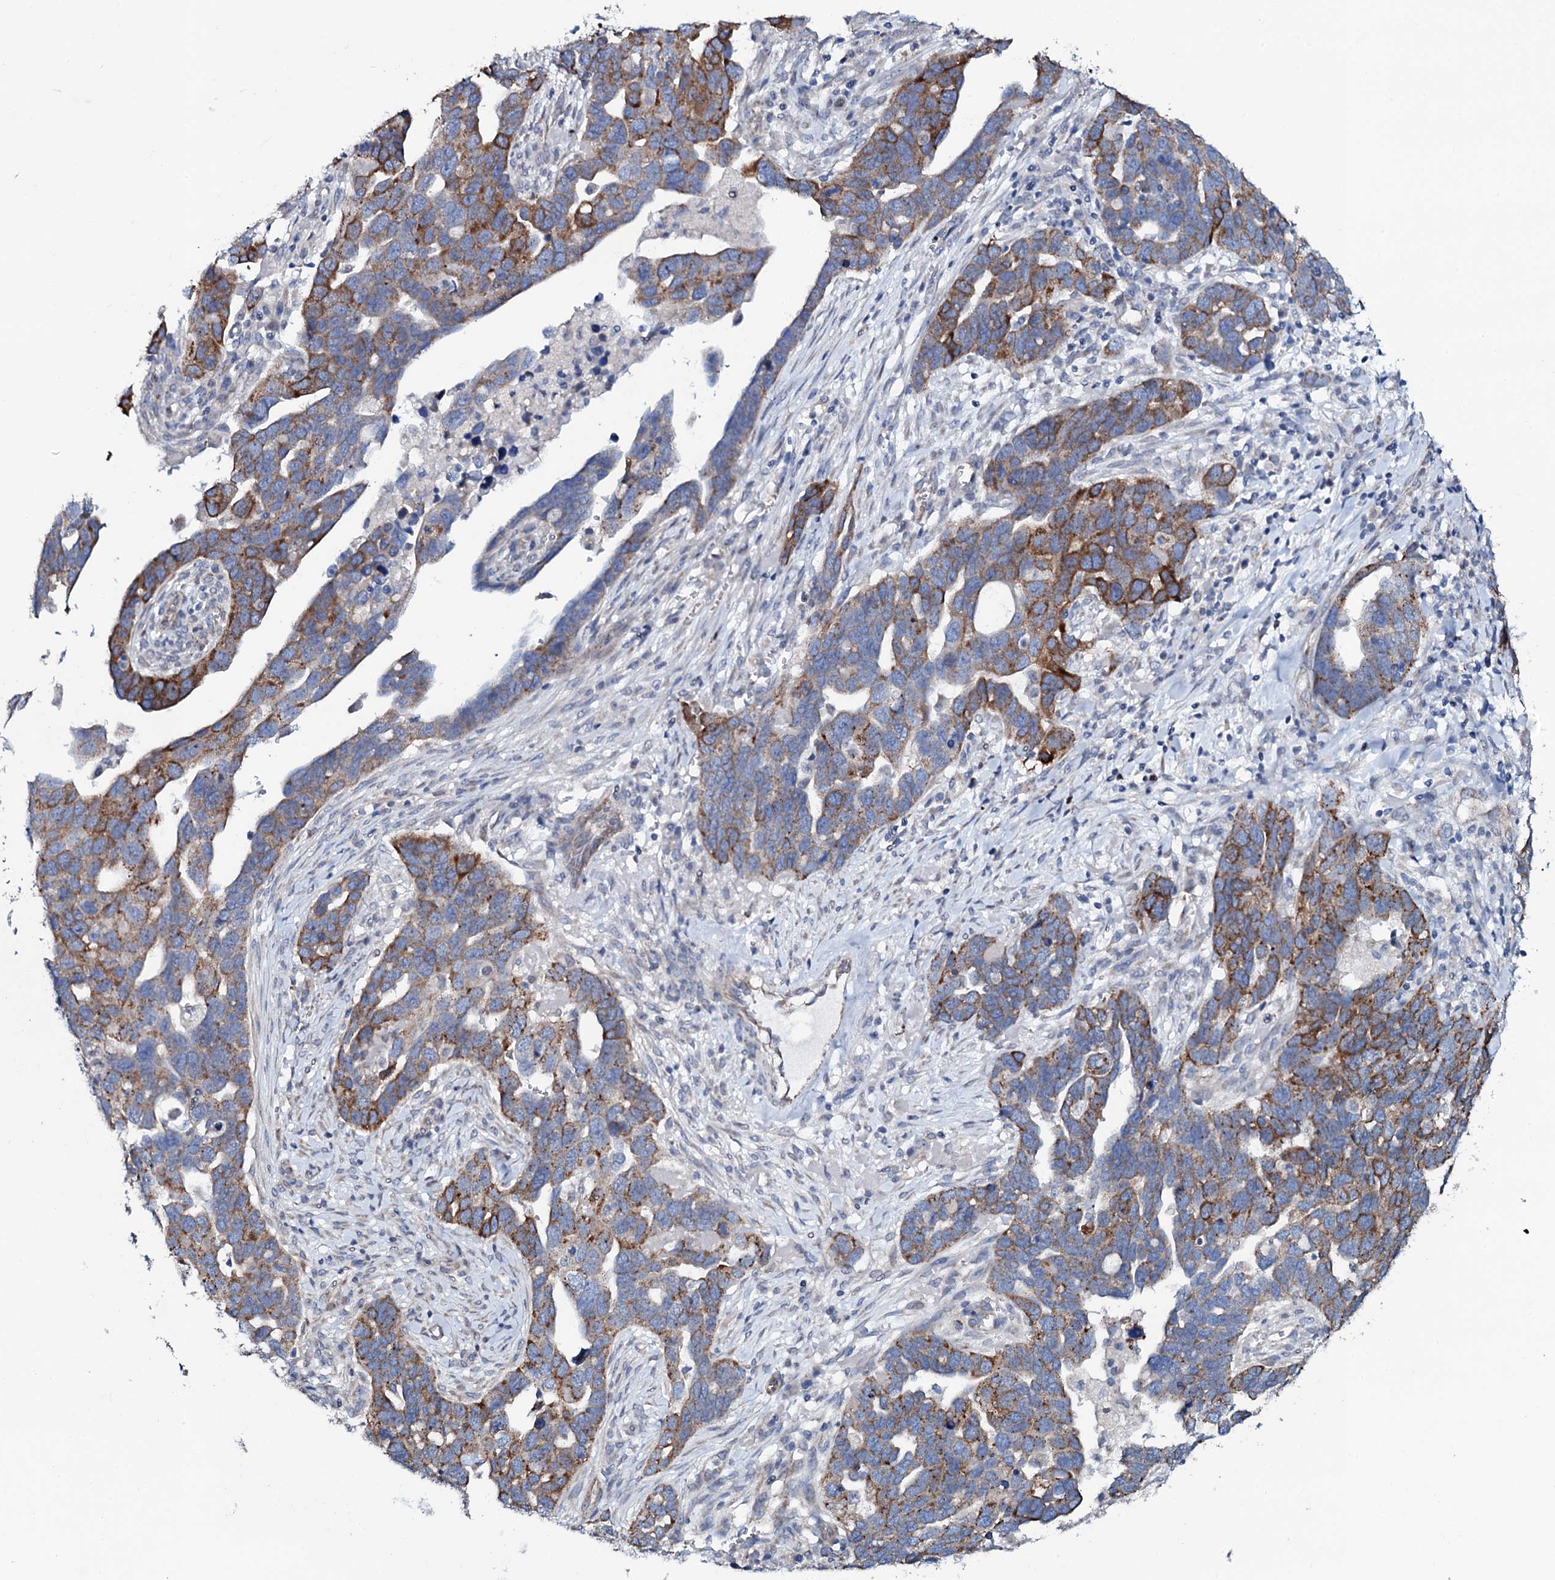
{"staining": {"intensity": "strong", "quantity": "25%-75%", "location": "cytoplasmic/membranous"}, "tissue": "ovarian cancer", "cell_type": "Tumor cells", "image_type": "cancer", "snomed": [{"axis": "morphology", "description": "Cystadenocarcinoma, serous, NOS"}, {"axis": "topography", "description": "Ovary"}], "caption": "Immunohistochemistry (IHC) image of ovarian serous cystadenocarcinoma stained for a protein (brown), which displays high levels of strong cytoplasmic/membranous expression in approximately 25%-75% of tumor cells.", "gene": "PPP1R3D", "patient": {"sex": "female", "age": 54}}